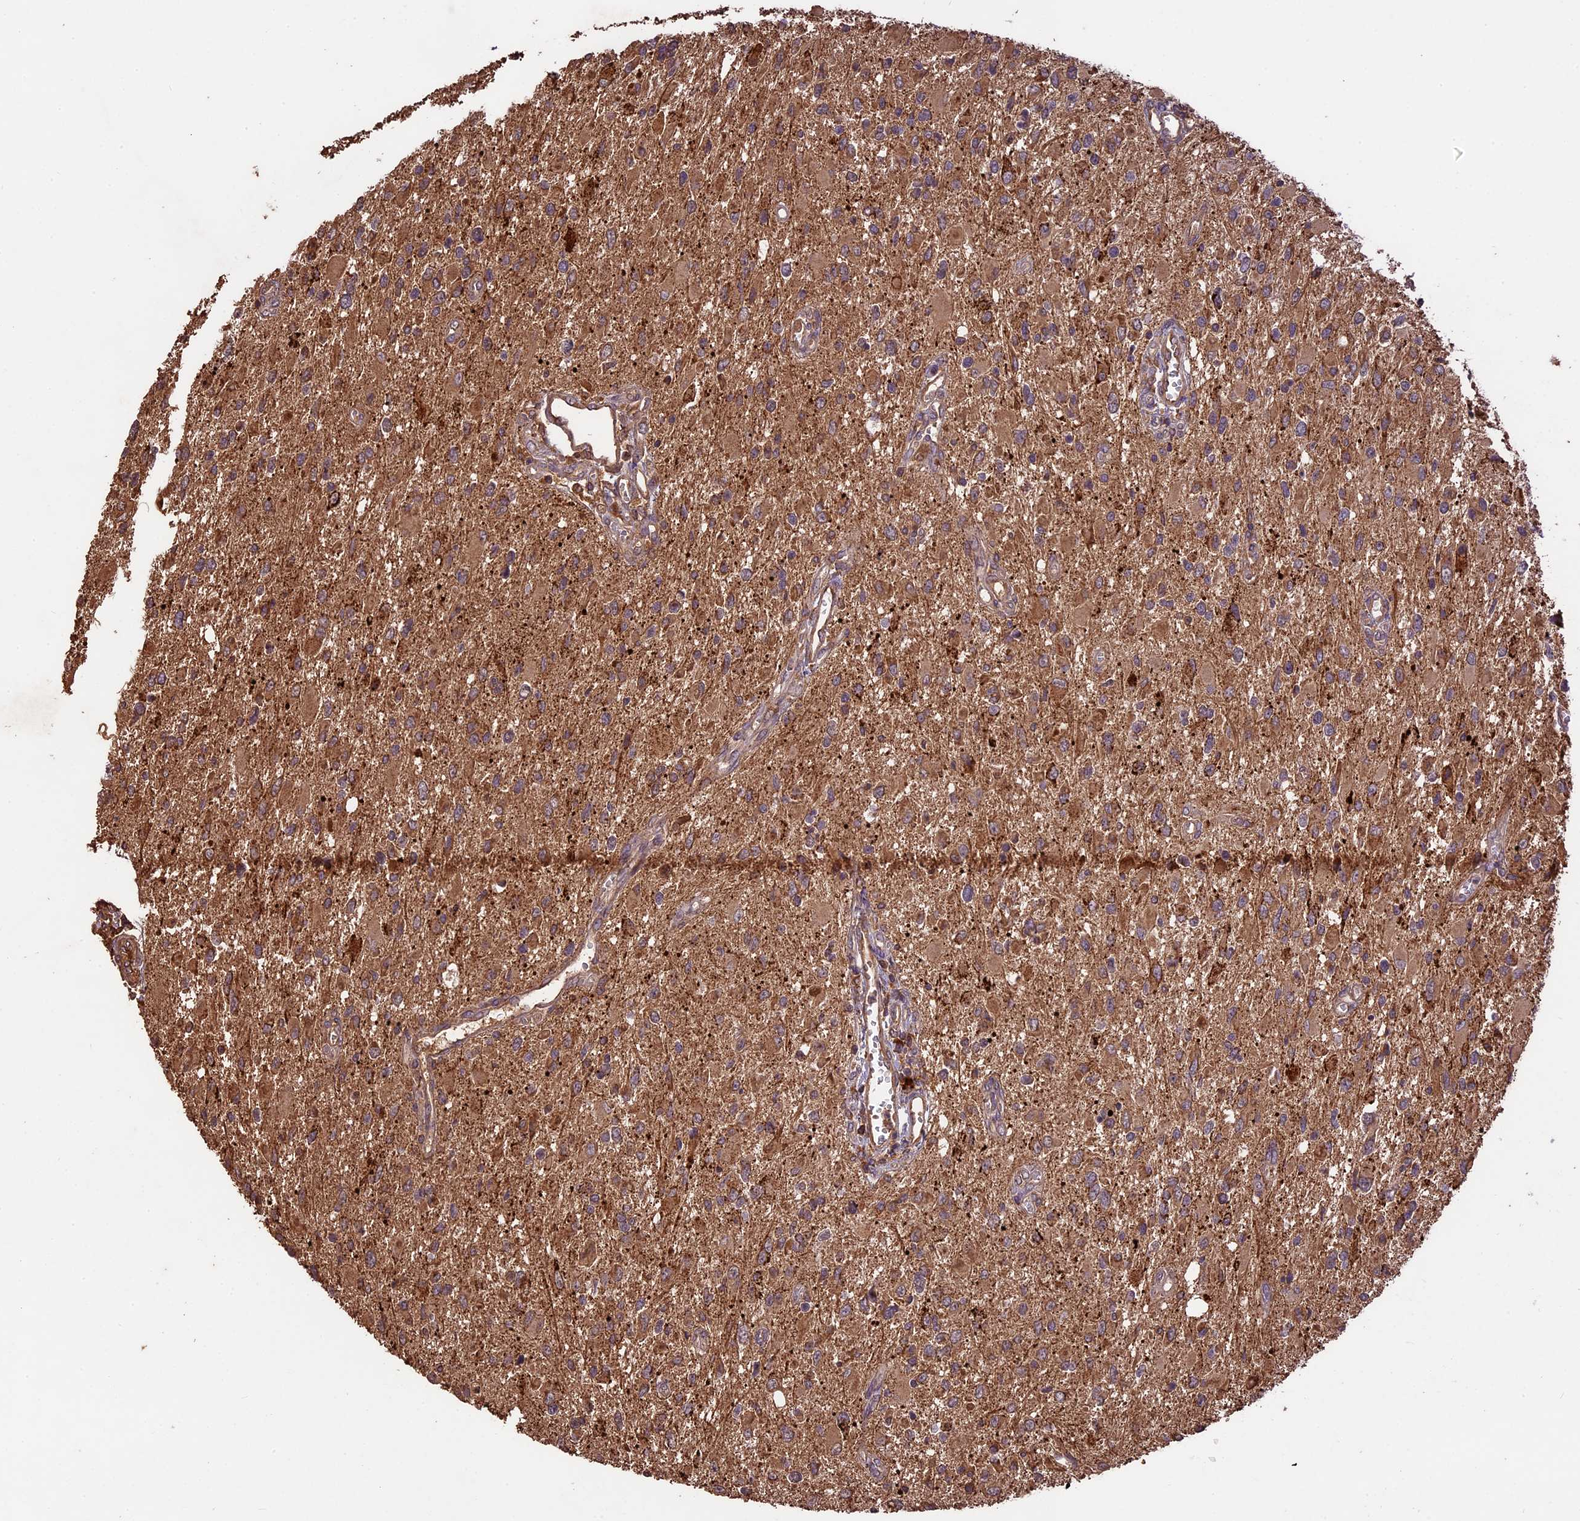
{"staining": {"intensity": "moderate", "quantity": ">75%", "location": "cytoplasmic/membranous"}, "tissue": "glioma", "cell_type": "Tumor cells", "image_type": "cancer", "snomed": [{"axis": "morphology", "description": "Glioma, malignant, High grade"}, {"axis": "topography", "description": "Brain"}], "caption": "Immunohistochemistry staining of malignant glioma (high-grade), which demonstrates medium levels of moderate cytoplasmic/membranous staining in about >75% of tumor cells indicating moderate cytoplasmic/membranous protein staining. The staining was performed using DAB (3,3'-diaminobenzidine) (brown) for protein detection and nuclei were counterstained in hematoxylin (blue).", "gene": "CRLF1", "patient": {"sex": "male", "age": 53}}